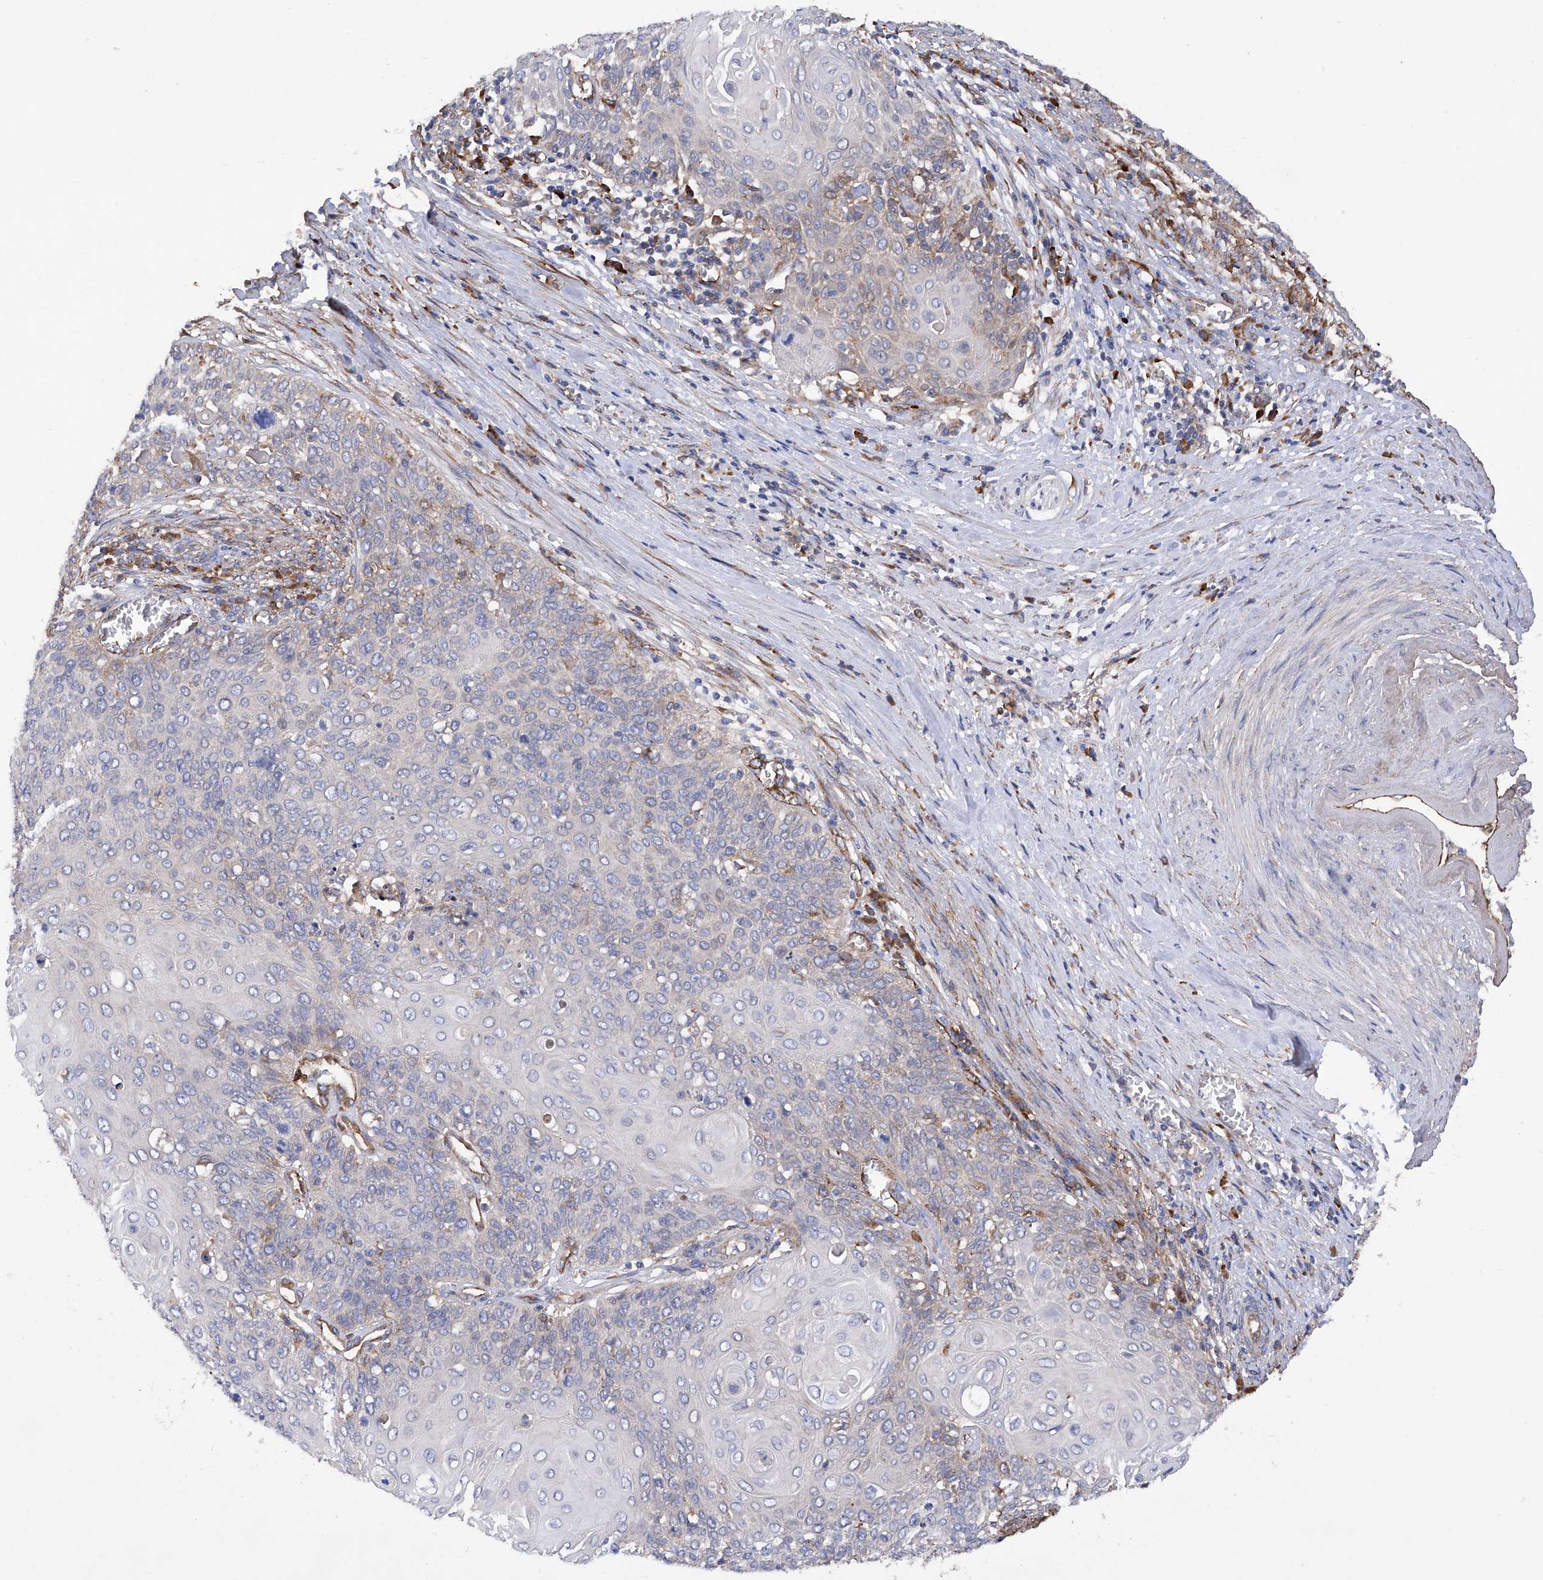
{"staining": {"intensity": "negative", "quantity": "none", "location": "none"}, "tissue": "cervical cancer", "cell_type": "Tumor cells", "image_type": "cancer", "snomed": [{"axis": "morphology", "description": "Squamous cell carcinoma, NOS"}, {"axis": "topography", "description": "Cervix"}], "caption": "Immunohistochemistry (IHC) histopathology image of neoplastic tissue: cervical squamous cell carcinoma stained with DAB (3,3'-diaminobenzidine) reveals no significant protein staining in tumor cells.", "gene": "INPP5B", "patient": {"sex": "female", "age": 39}}